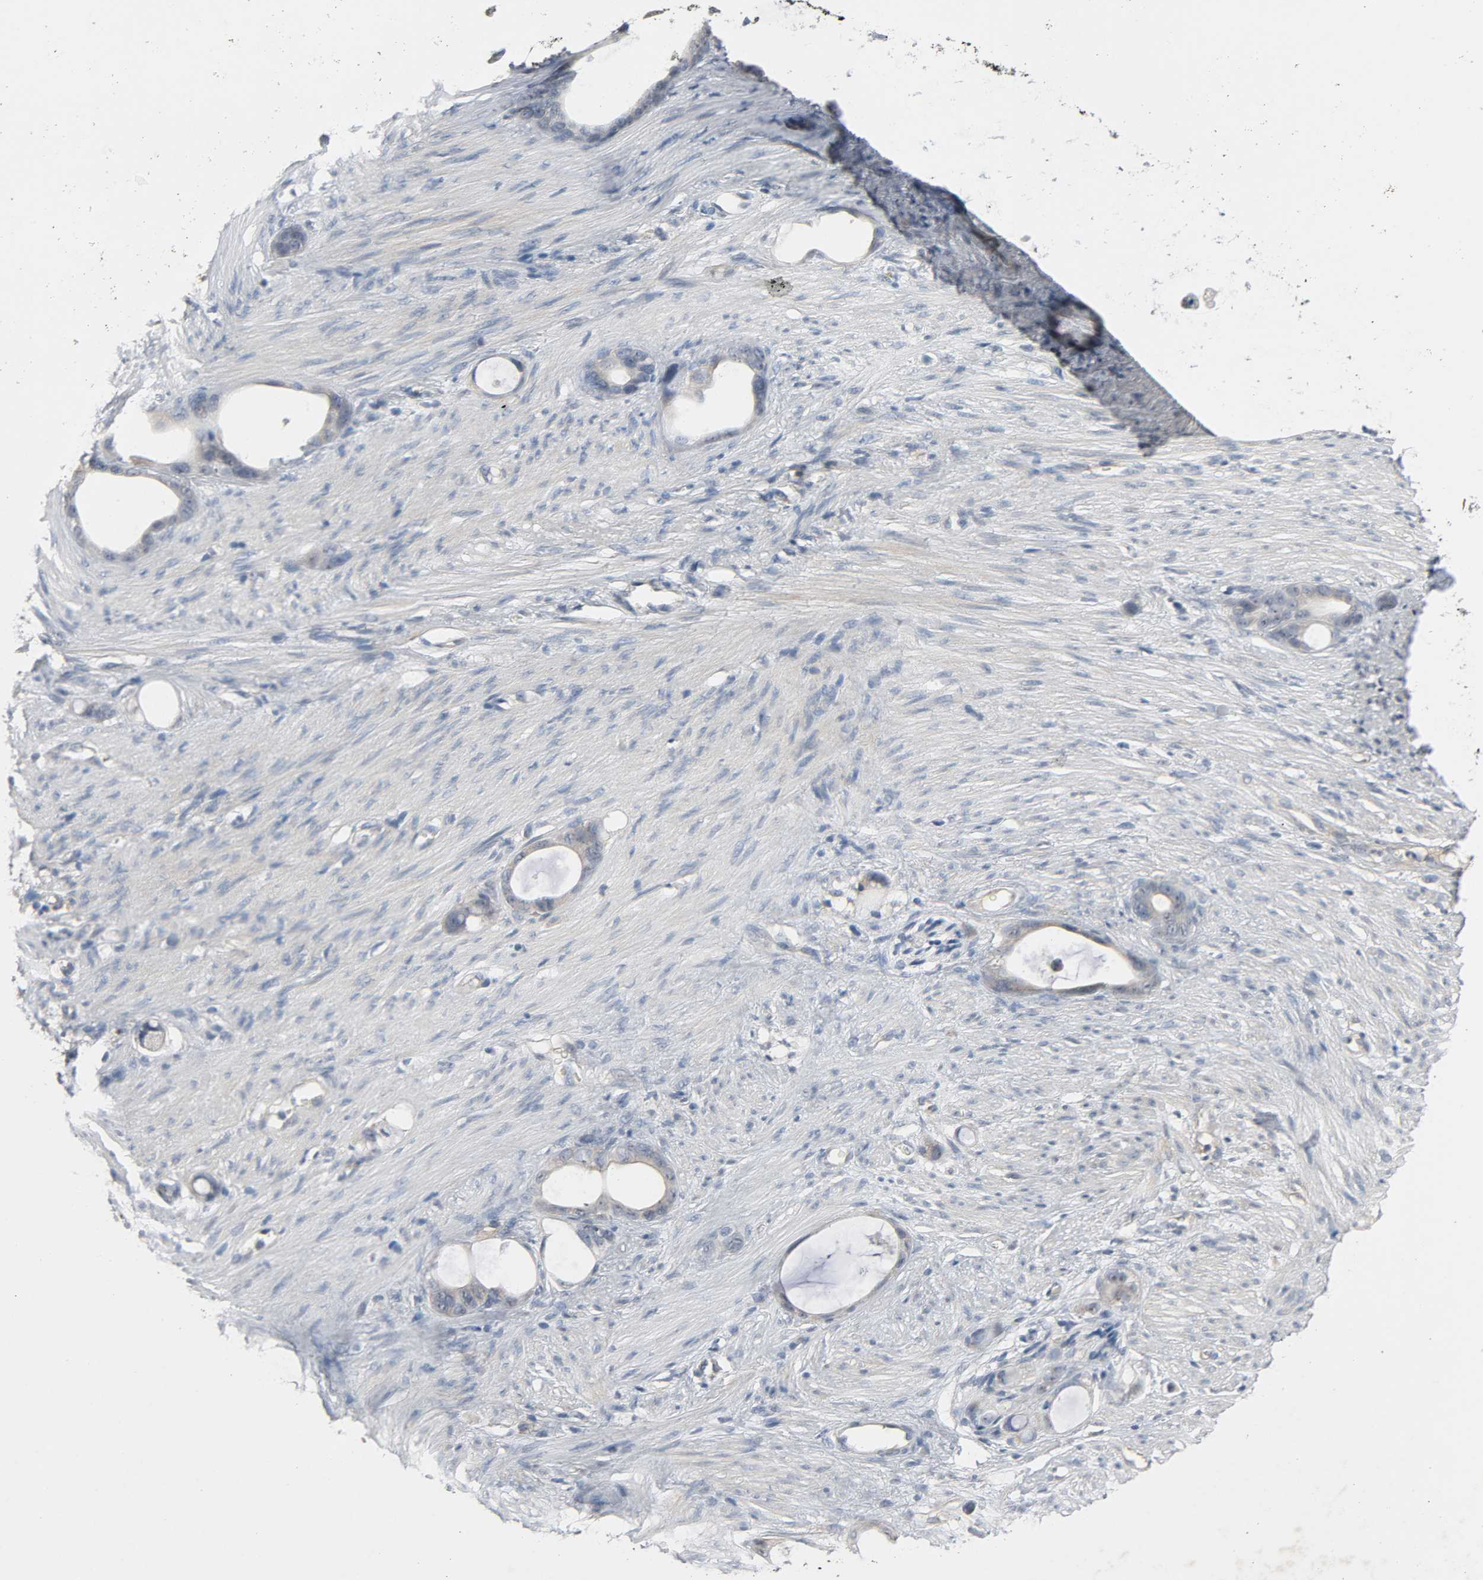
{"staining": {"intensity": "weak", "quantity": "25%-75%", "location": "cytoplasmic/membranous"}, "tissue": "stomach cancer", "cell_type": "Tumor cells", "image_type": "cancer", "snomed": [{"axis": "morphology", "description": "Adenocarcinoma, NOS"}, {"axis": "topography", "description": "Stomach"}], "caption": "Tumor cells demonstrate low levels of weak cytoplasmic/membranous expression in approximately 25%-75% of cells in human stomach cancer (adenocarcinoma).", "gene": "CD4", "patient": {"sex": "female", "age": 75}}